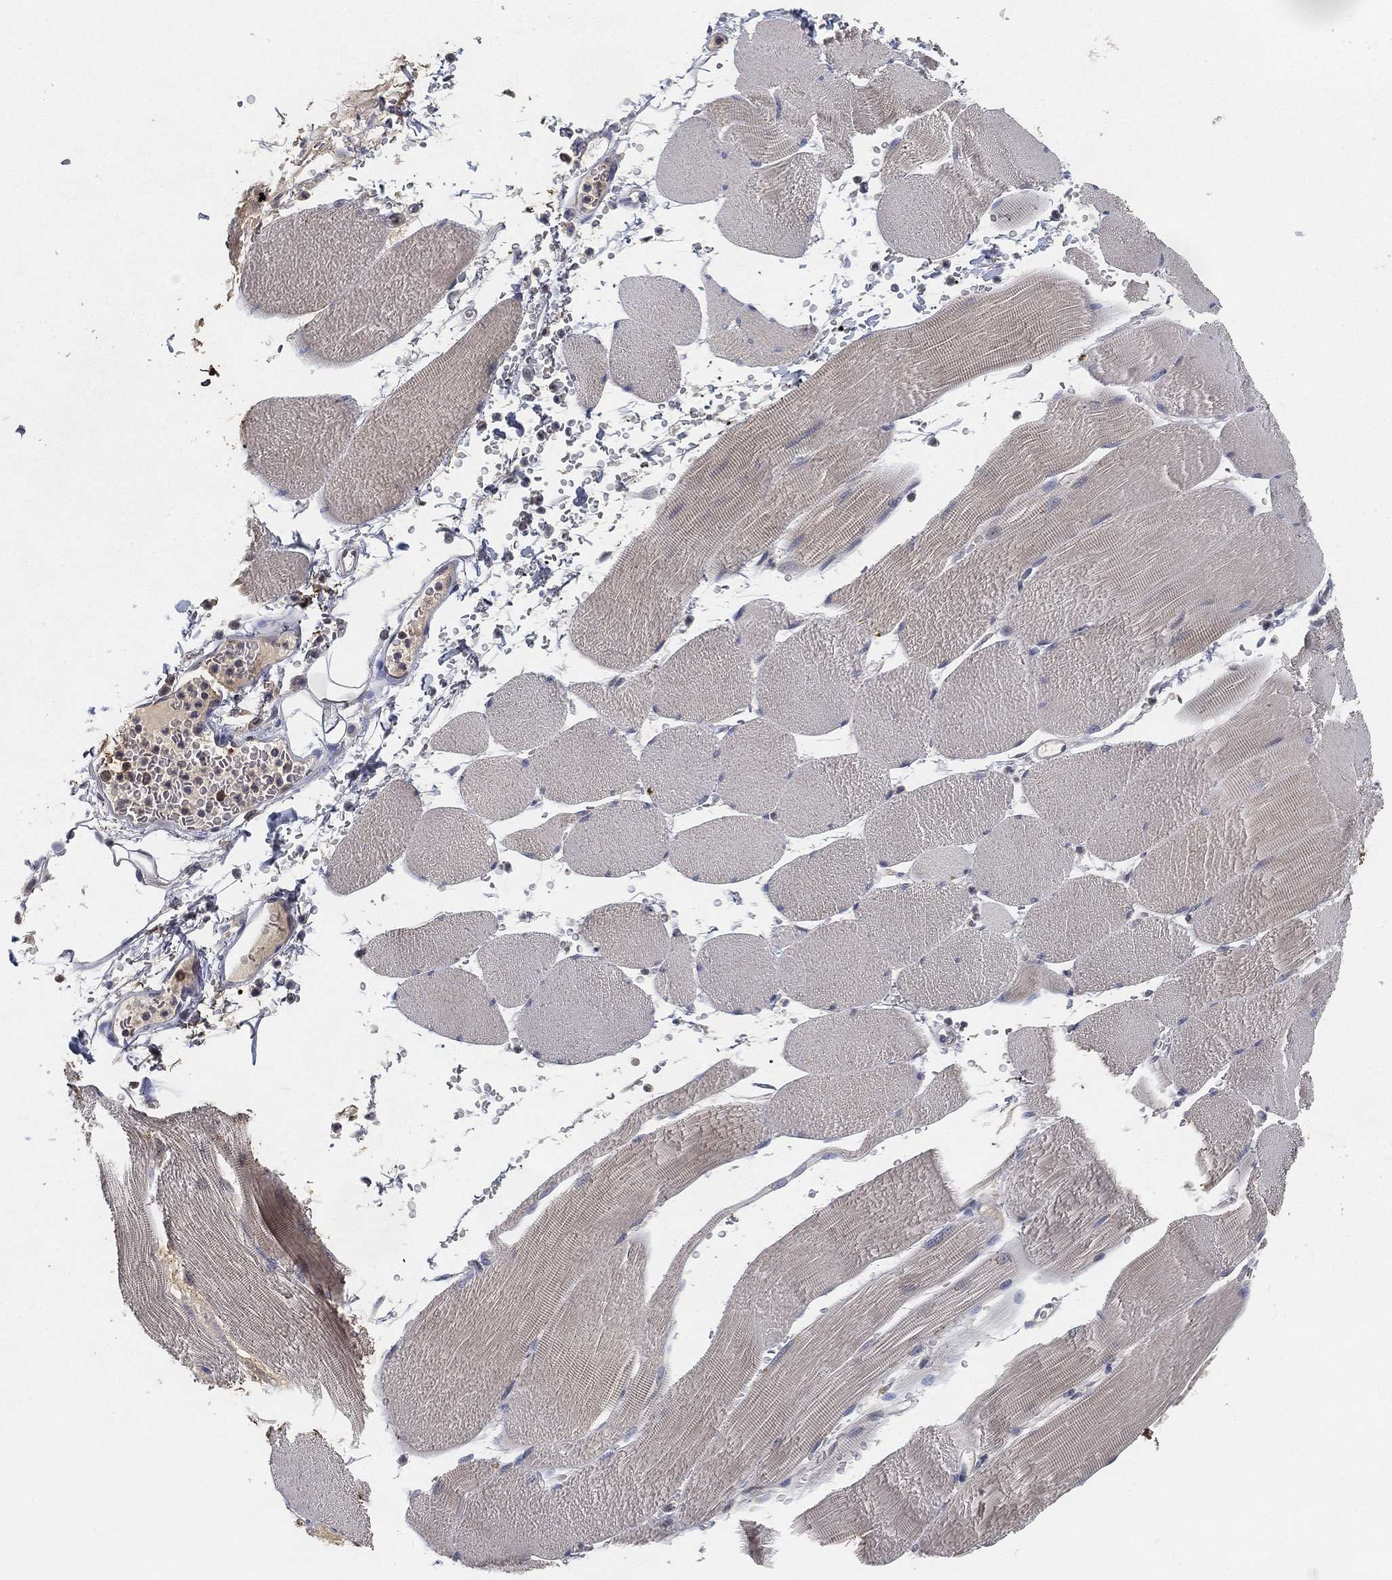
{"staining": {"intensity": "weak", "quantity": "<25%", "location": "cytoplasmic/membranous"}, "tissue": "skeletal muscle", "cell_type": "Myocytes", "image_type": "normal", "snomed": [{"axis": "morphology", "description": "Normal tissue, NOS"}, {"axis": "topography", "description": "Skeletal muscle"}], "caption": "Unremarkable skeletal muscle was stained to show a protein in brown. There is no significant expression in myocytes. (Immunohistochemistry (ihc), brightfield microscopy, high magnification).", "gene": "CFAP251", "patient": {"sex": "male", "age": 56}}